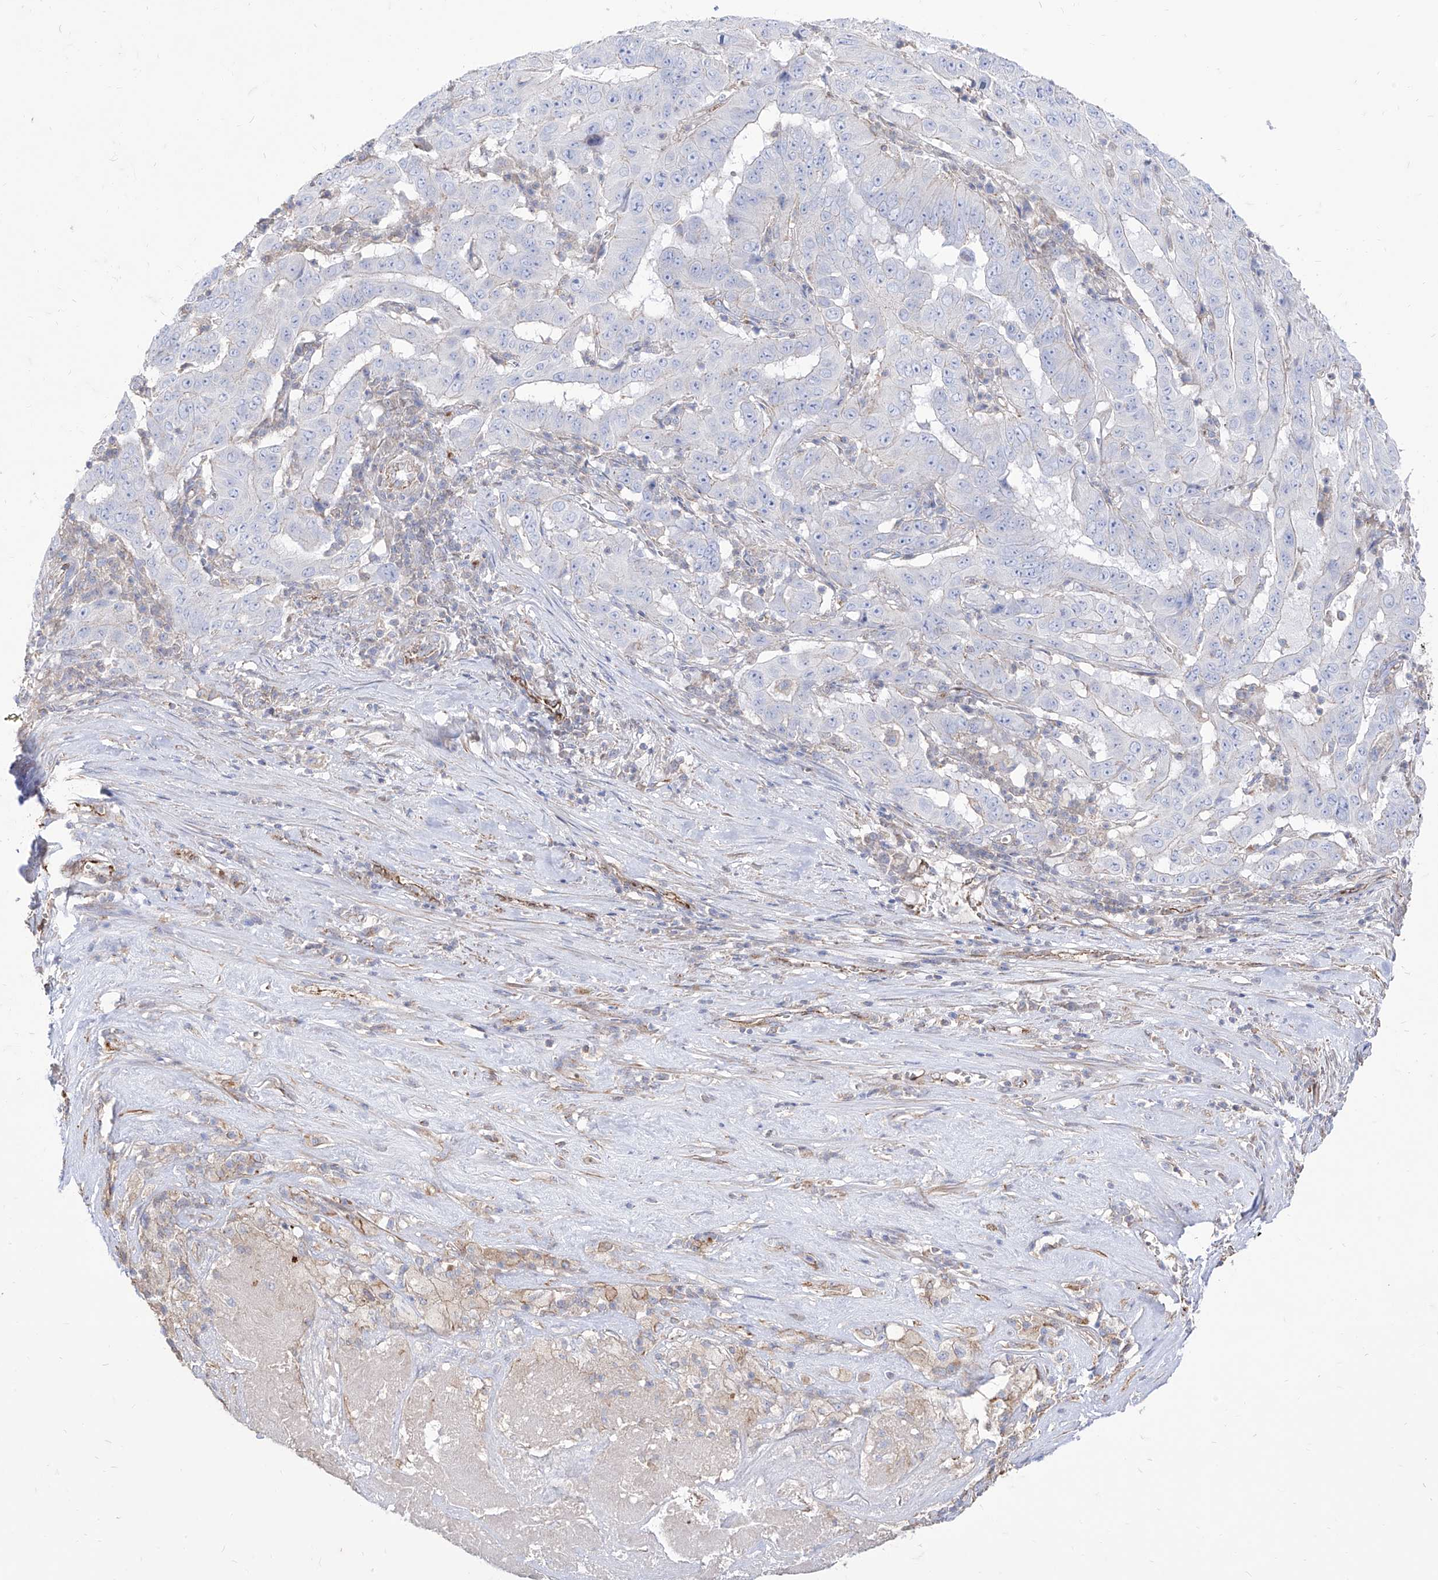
{"staining": {"intensity": "negative", "quantity": "none", "location": "none"}, "tissue": "pancreatic cancer", "cell_type": "Tumor cells", "image_type": "cancer", "snomed": [{"axis": "morphology", "description": "Adenocarcinoma, NOS"}, {"axis": "topography", "description": "Pancreas"}], "caption": "Tumor cells show no significant expression in pancreatic adenocarcinoma.", "gene": "C1orf74", "patient": {"sex": "male", "age": 63}}